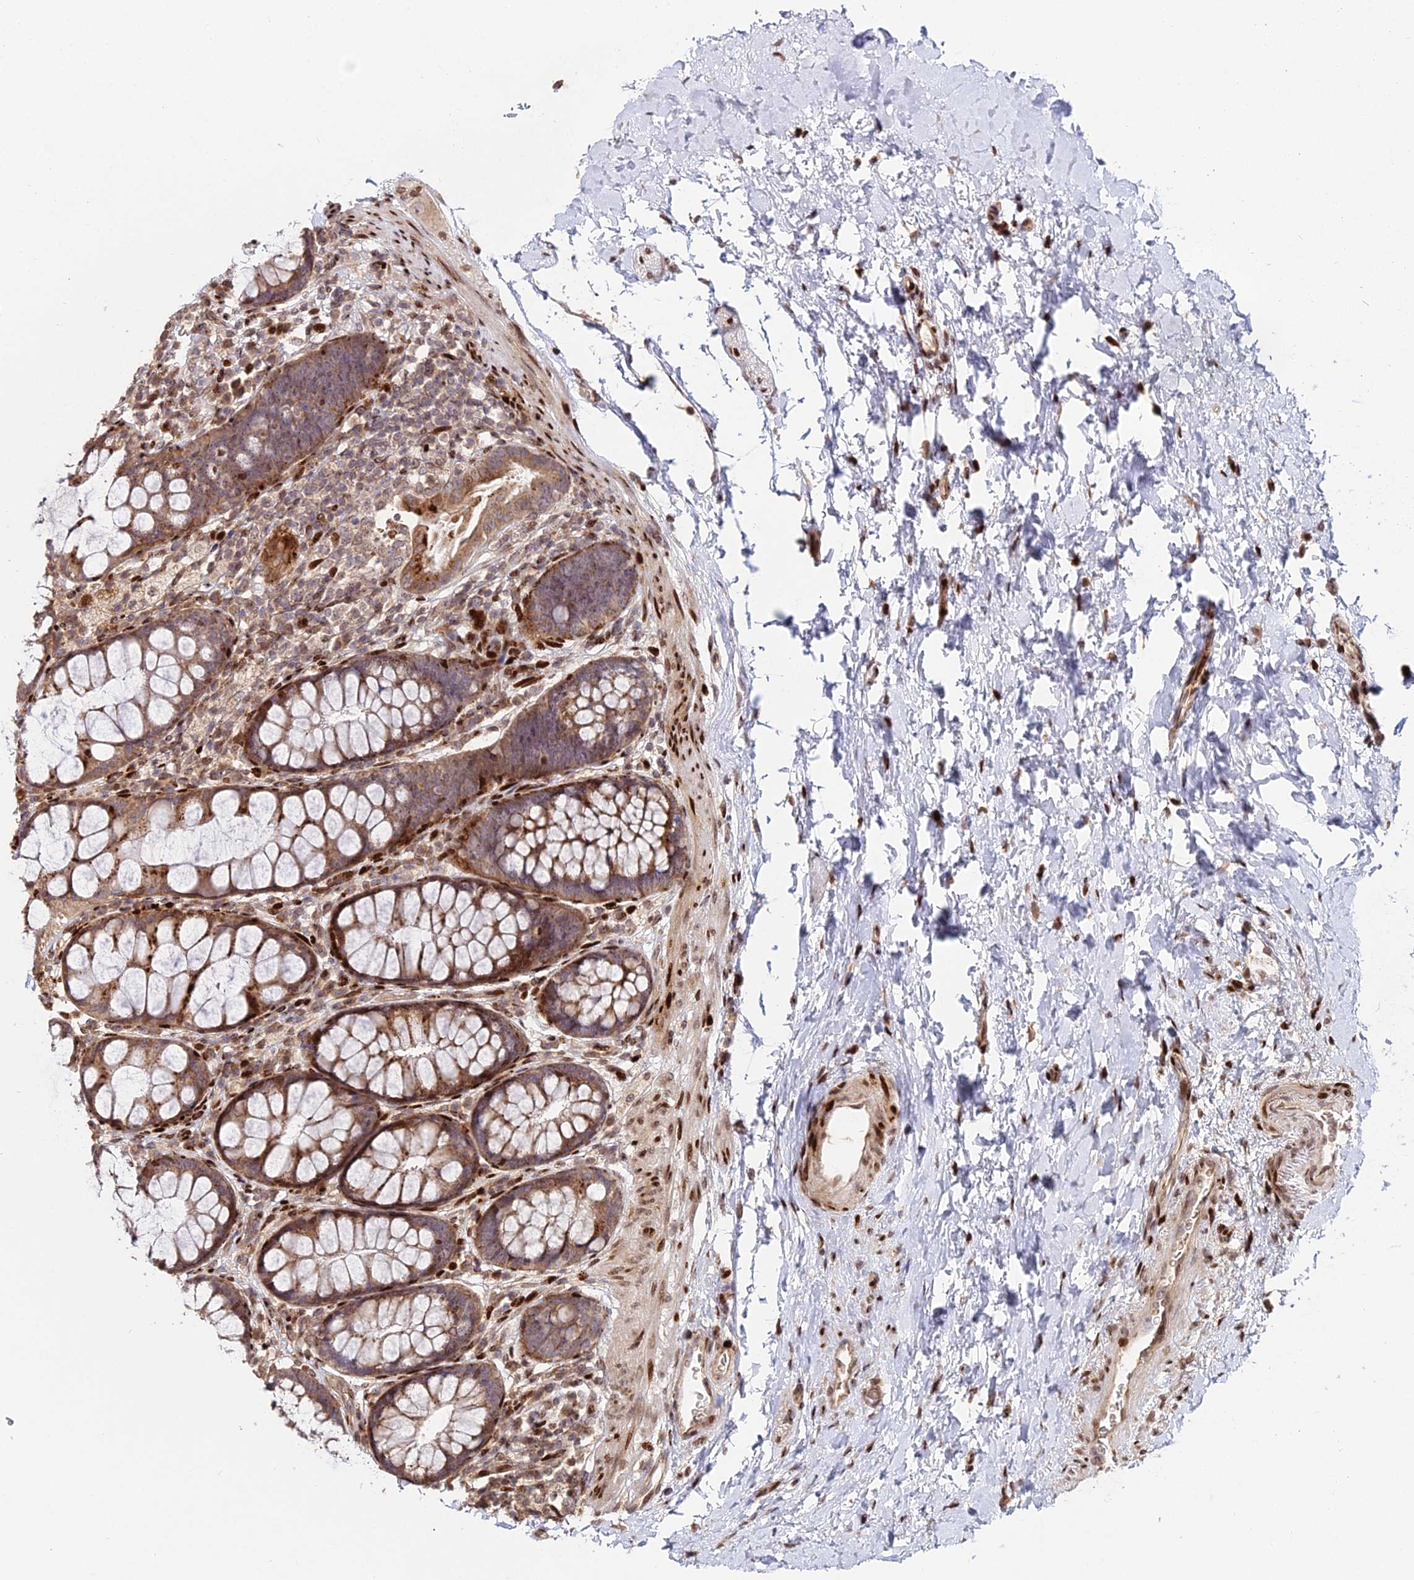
{"staining": {"intensity": "moderate", "quantity": ">75%", "location": "nuclear"}, "tissue": "colon", "cell_type": "Endothelial cells", "image_type": "normal", "snomed": [{"axis": "morphology", "description": "Normal tissue, NOS"}, {"axis": "topography", "description": "Colon"}], "caption": "Immunohistochemical staining of normal human colon demonstrates medium levels of moderate nuclear positivity in about >75% of endothelial cells. Nuclei are stained in blue.", "gene": "RBMS2", "patient": {"sex": "female", "age": 62}}